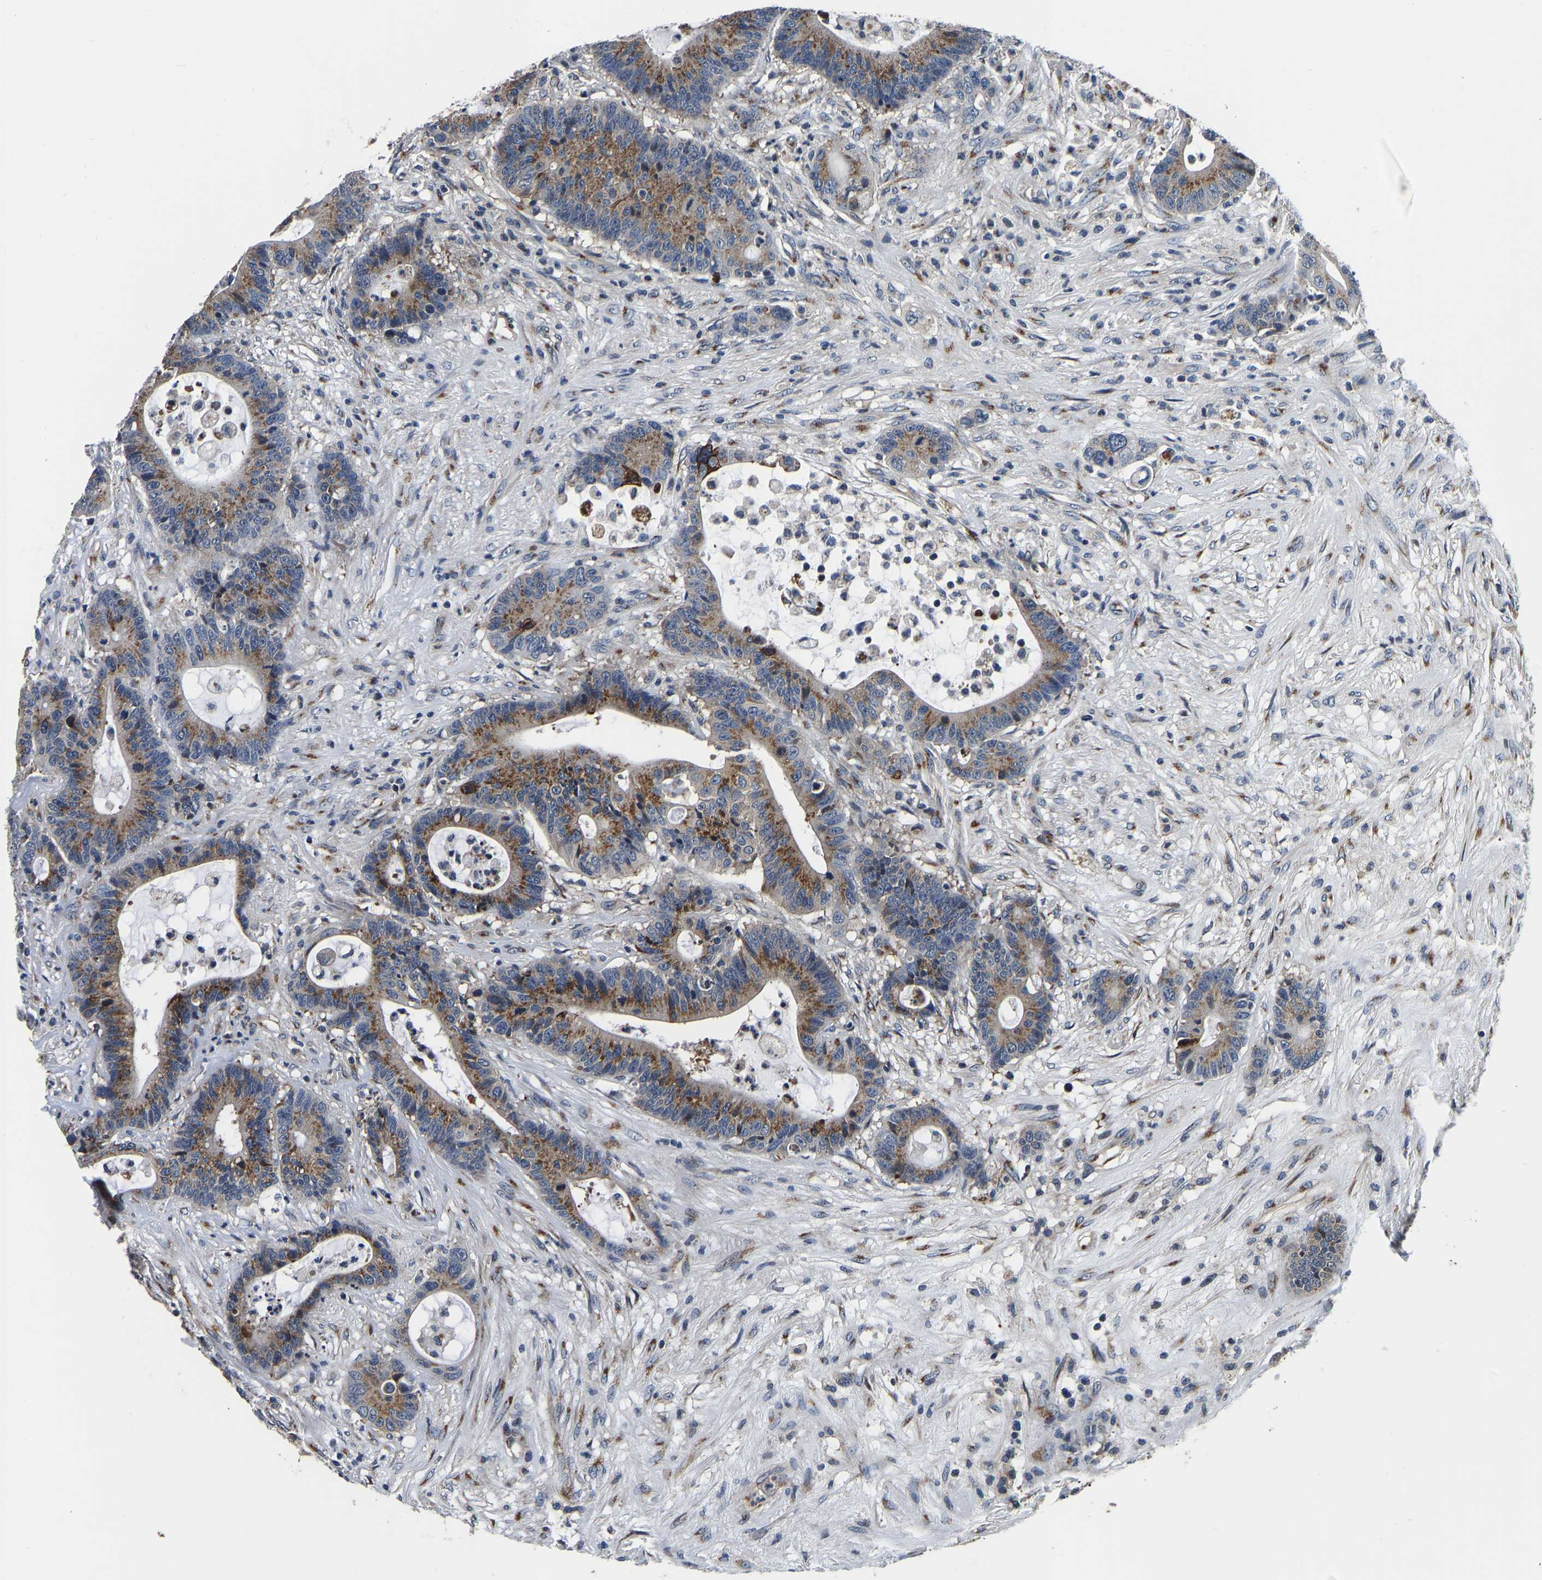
{"staining": {"intensity": "moderate", "quantity": ">75%", "location": "cytoplasmic/membranous"}, "tissue": "colorectal cancer", "cell_type": "Tumor cells", "image_type": "cancer", "snomed": [{"axis": "morphology", "description": "Adenocarcinoma, NOS"}, {"axis": "topography", "description": "Colon"}], "caption": "DAB immunohistochemical staining of colorectal adenocarcinoma exhibits moderate cytoplasmic/membranous protein positivity in about >75% of tumor cells.", "gene": "RABAC1", "patient": {"sex": "female", "age": 84}}